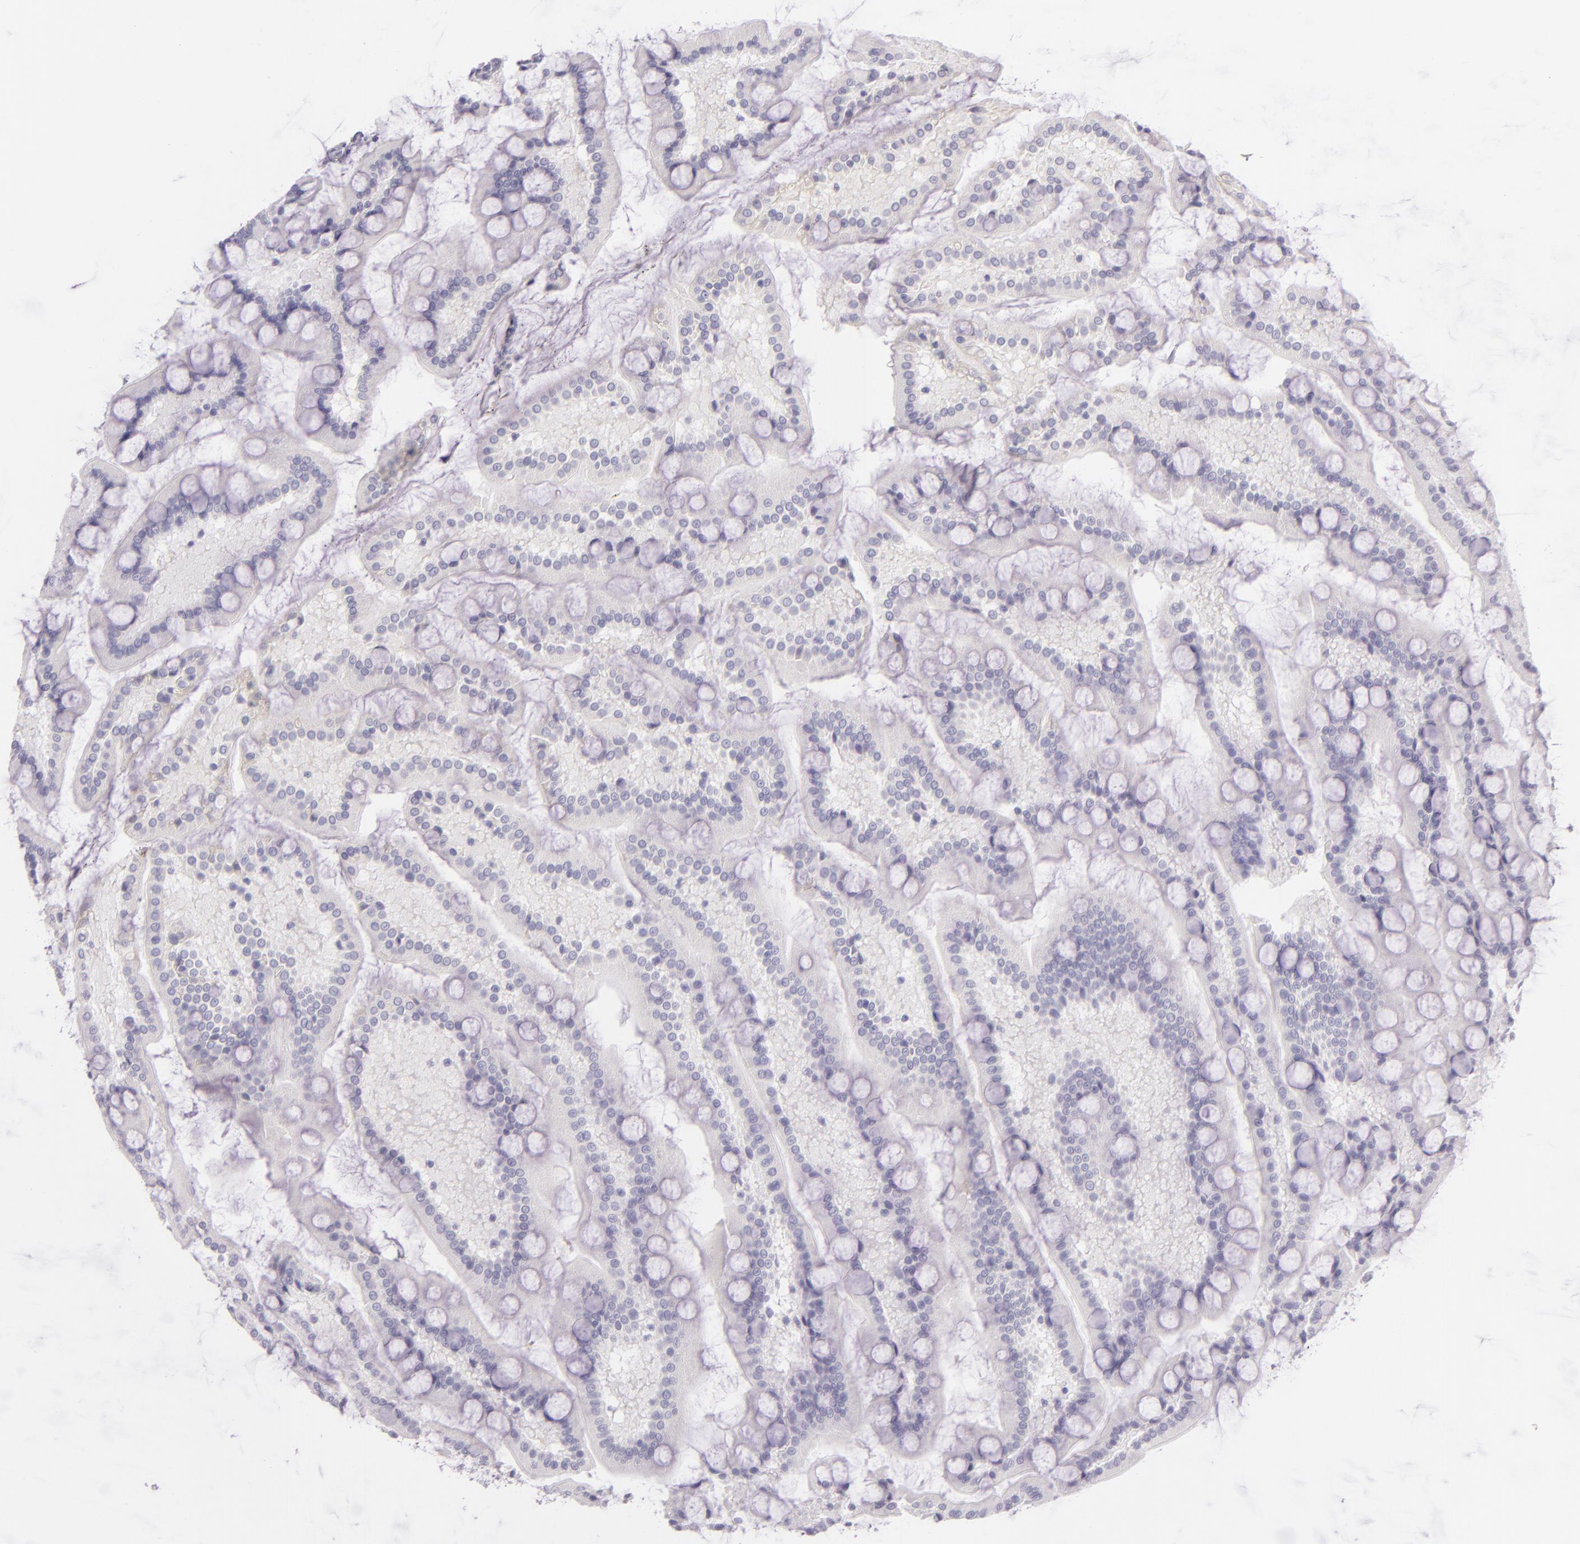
{"staining": {"intensity": "negative", "quantity": "none", "location": "none"}, "tissue": "small intestine", "cell_type": "Glandular cells", "image_type": "normal", "snomed": [{"axis": "morphology", "description": "Normal tissue, NOS"}, {"axis": "topography", "description": "Small intestine"}], "caption": "A micrograph of human small intestine is negative for staining in glandular cells. Brightfield microscopy of immunohistochemistry (IHC) stained with DAB (brown) and hematoxylin (blue), captured at high magnification.", "gene": "CBS", "patient": {"sex": "male", "age": 41}}